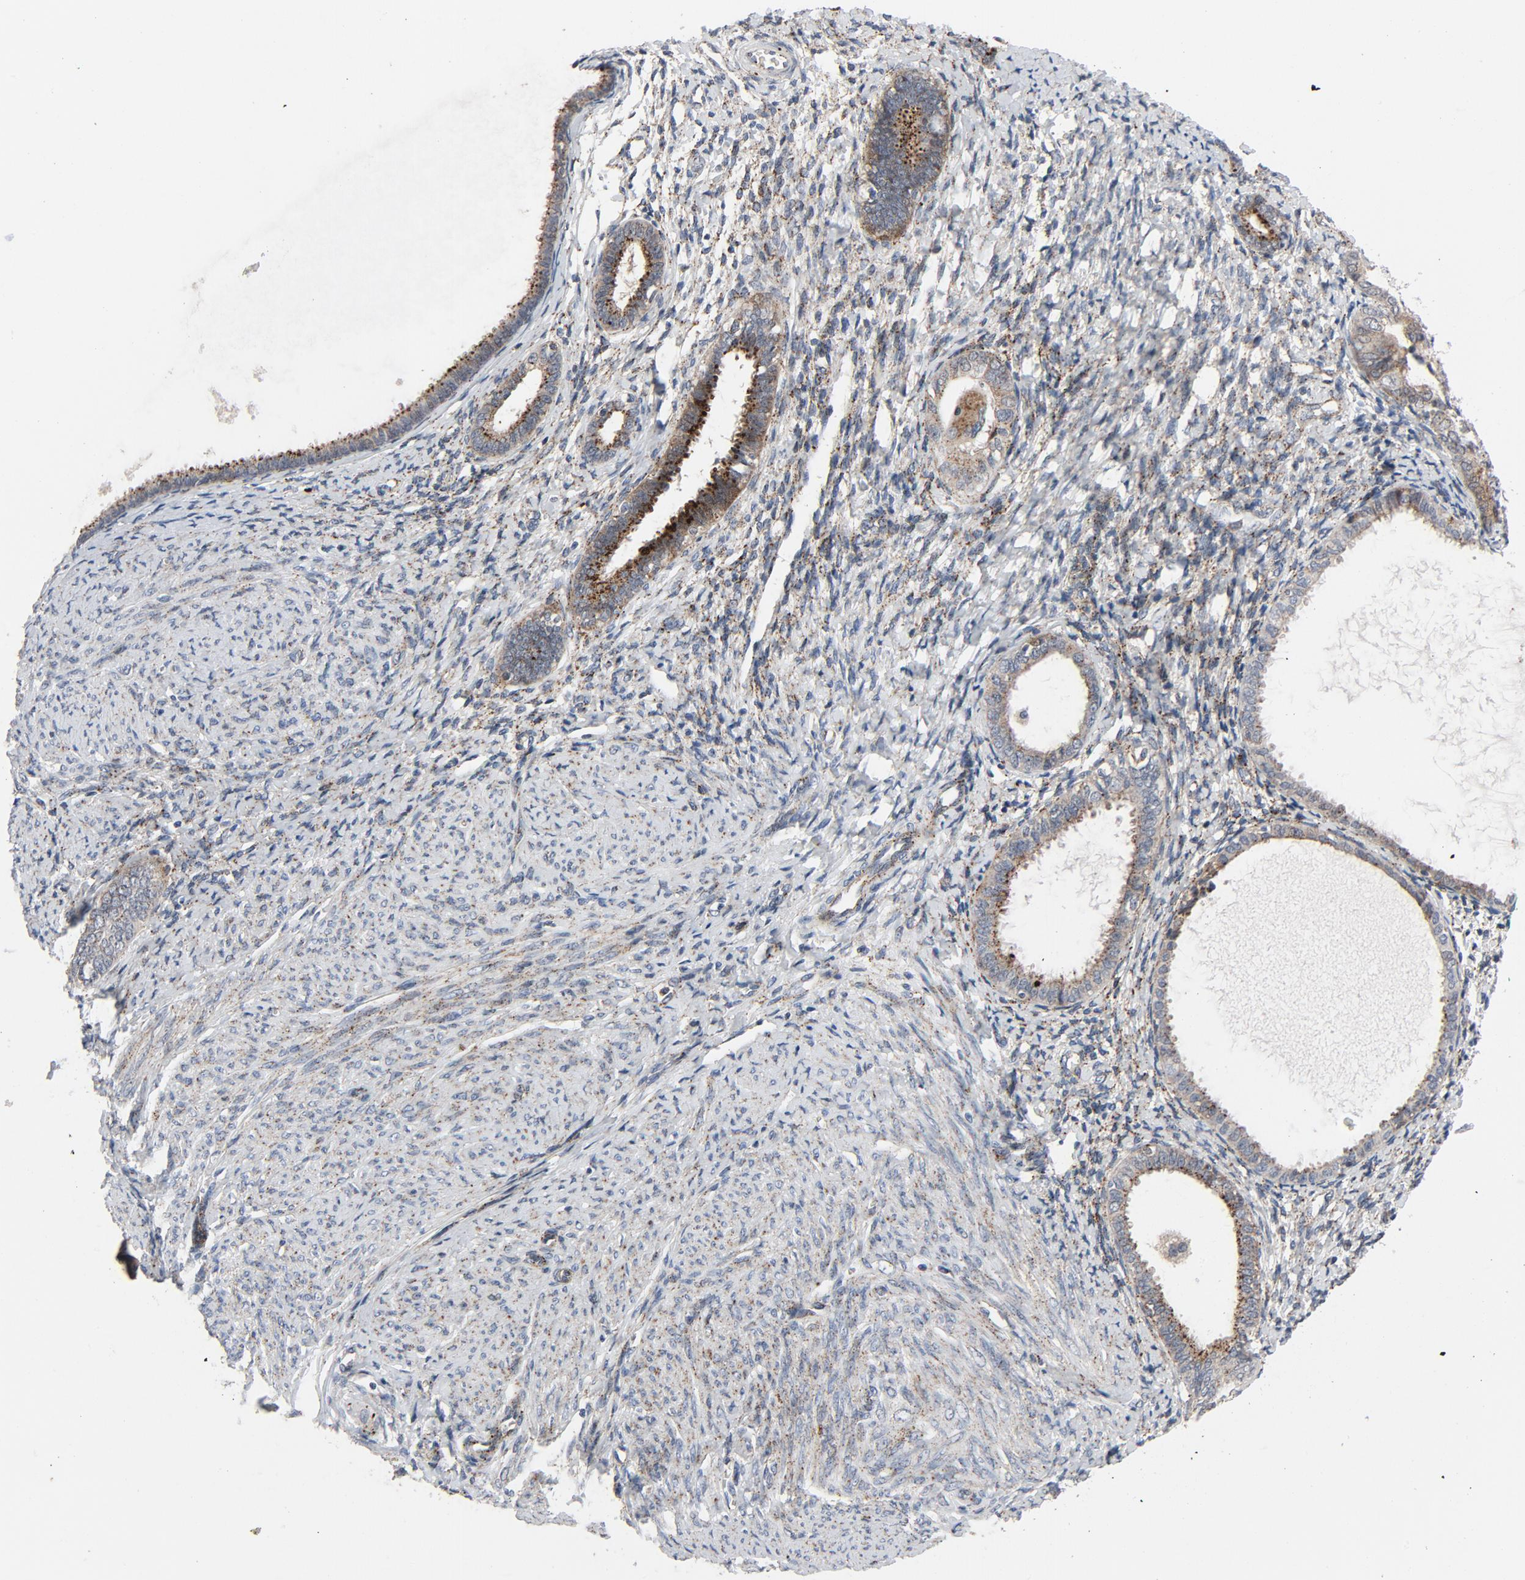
{"staining": {"intensity": "strong", "quantity": ">75%", "location": "cytoplasmic/membranous"}, "tissue": "endometrial cancer", "cell_type": "Tumor cells", "image_type": "cancer", "snomed": [{"axis": "morphology", "description": "Adenocarcinoma, NOS"}, {"axis": "topography", "description": "Endometrium"}], "caption": "IHC (DAB) staining of human endometrial adenocarcinoma shows strong cytoplasmic/membranous protein staining in about >75% of tumor cells. Nuclei are stained in blue.", "gene": "AKT2", "patient": {"sex": "female", "age": 75}}